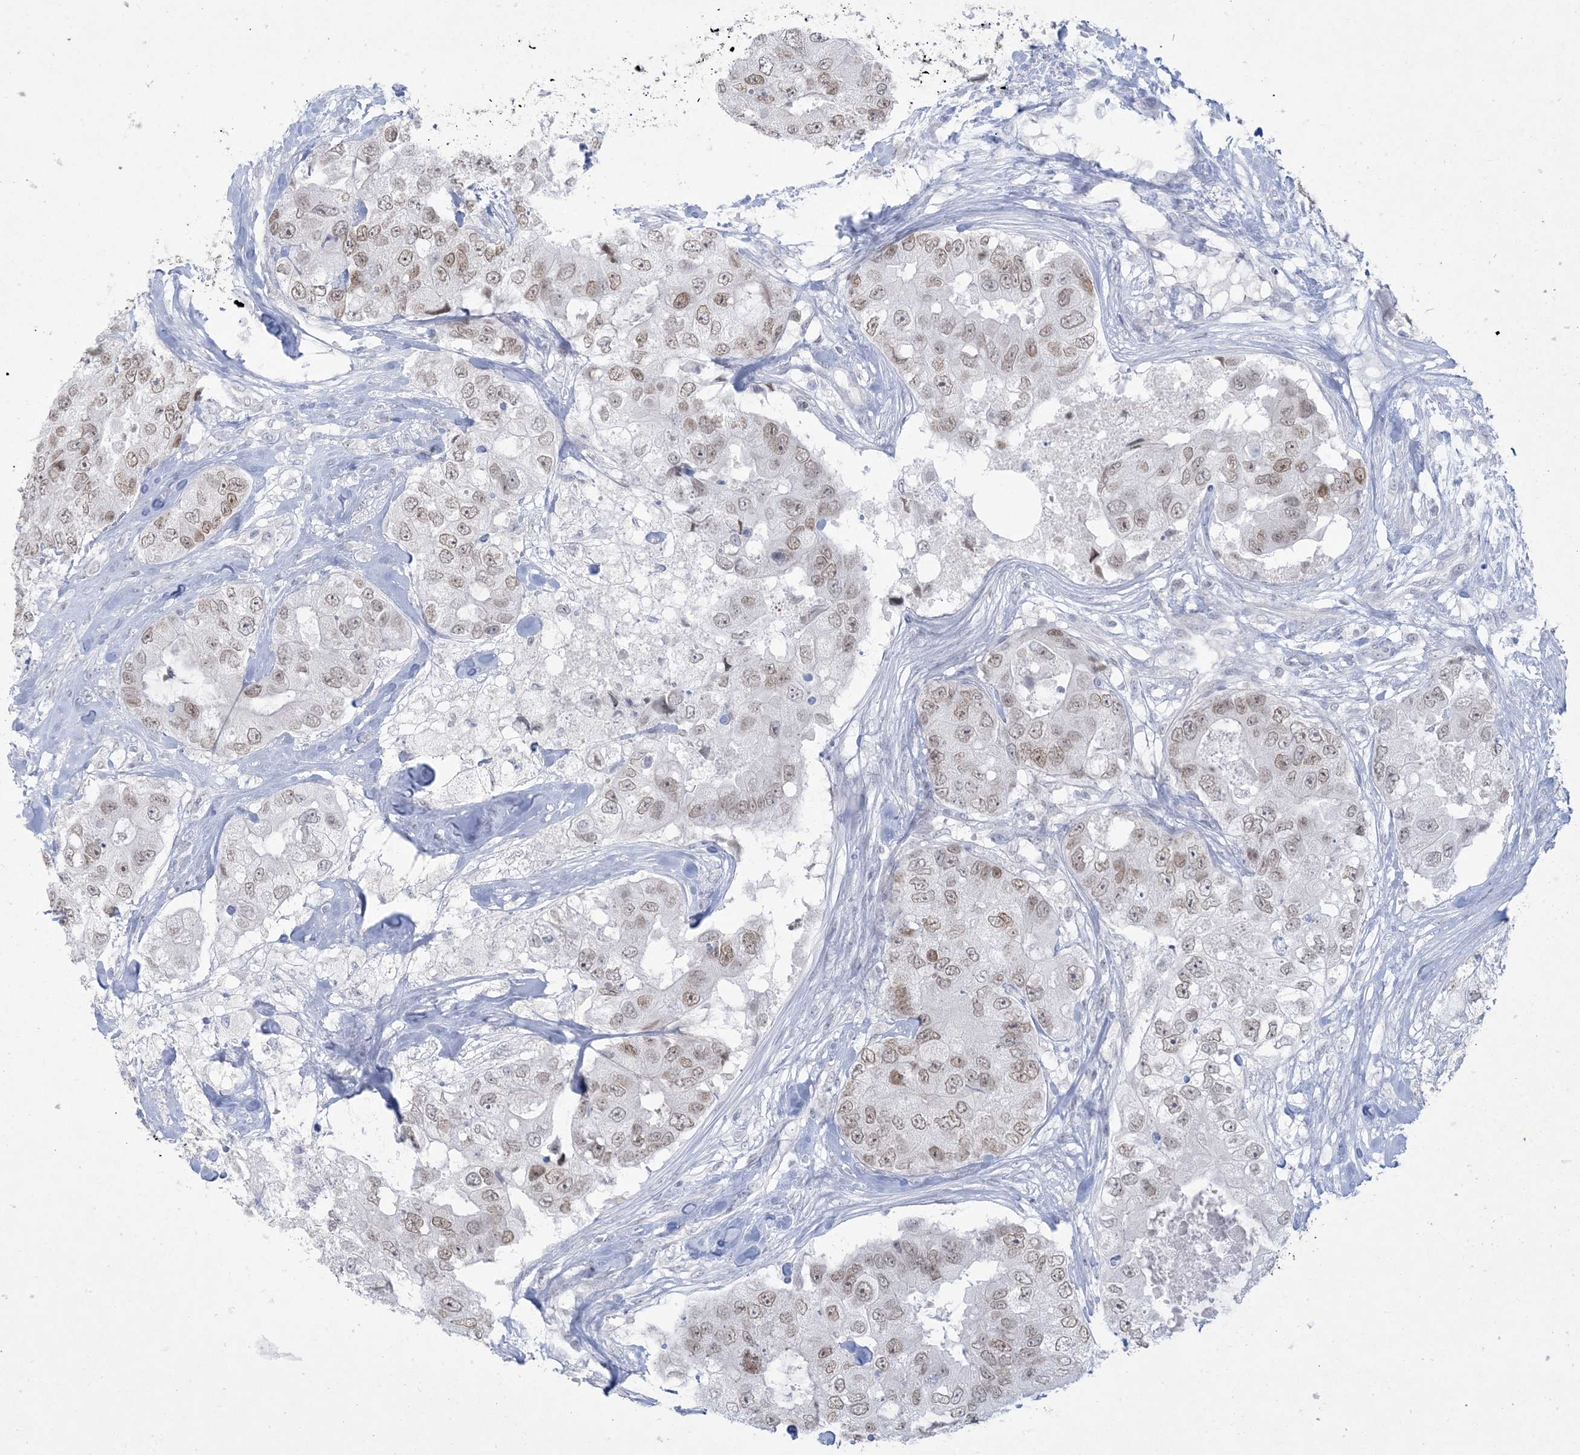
{"staining": {"intensity": "weak", "quantity": ">75%", "location": "nuclear"}, "tissue": "breast cancer", "cell_type": "Tumor cells", "image_type": "cancer", "snomed": [{"axis": "morphology", "description": "Duct carcinoma"}, {"axis": "topography", "description": "Breast"}], "caption": "IHC of infiltrating ductal carcinoma (breast) shows low levels of weak nuclear staining in about >75% of tumor cells.", "gene": "HOMEZ", "patient": {"sex": "female", "age": 62}}